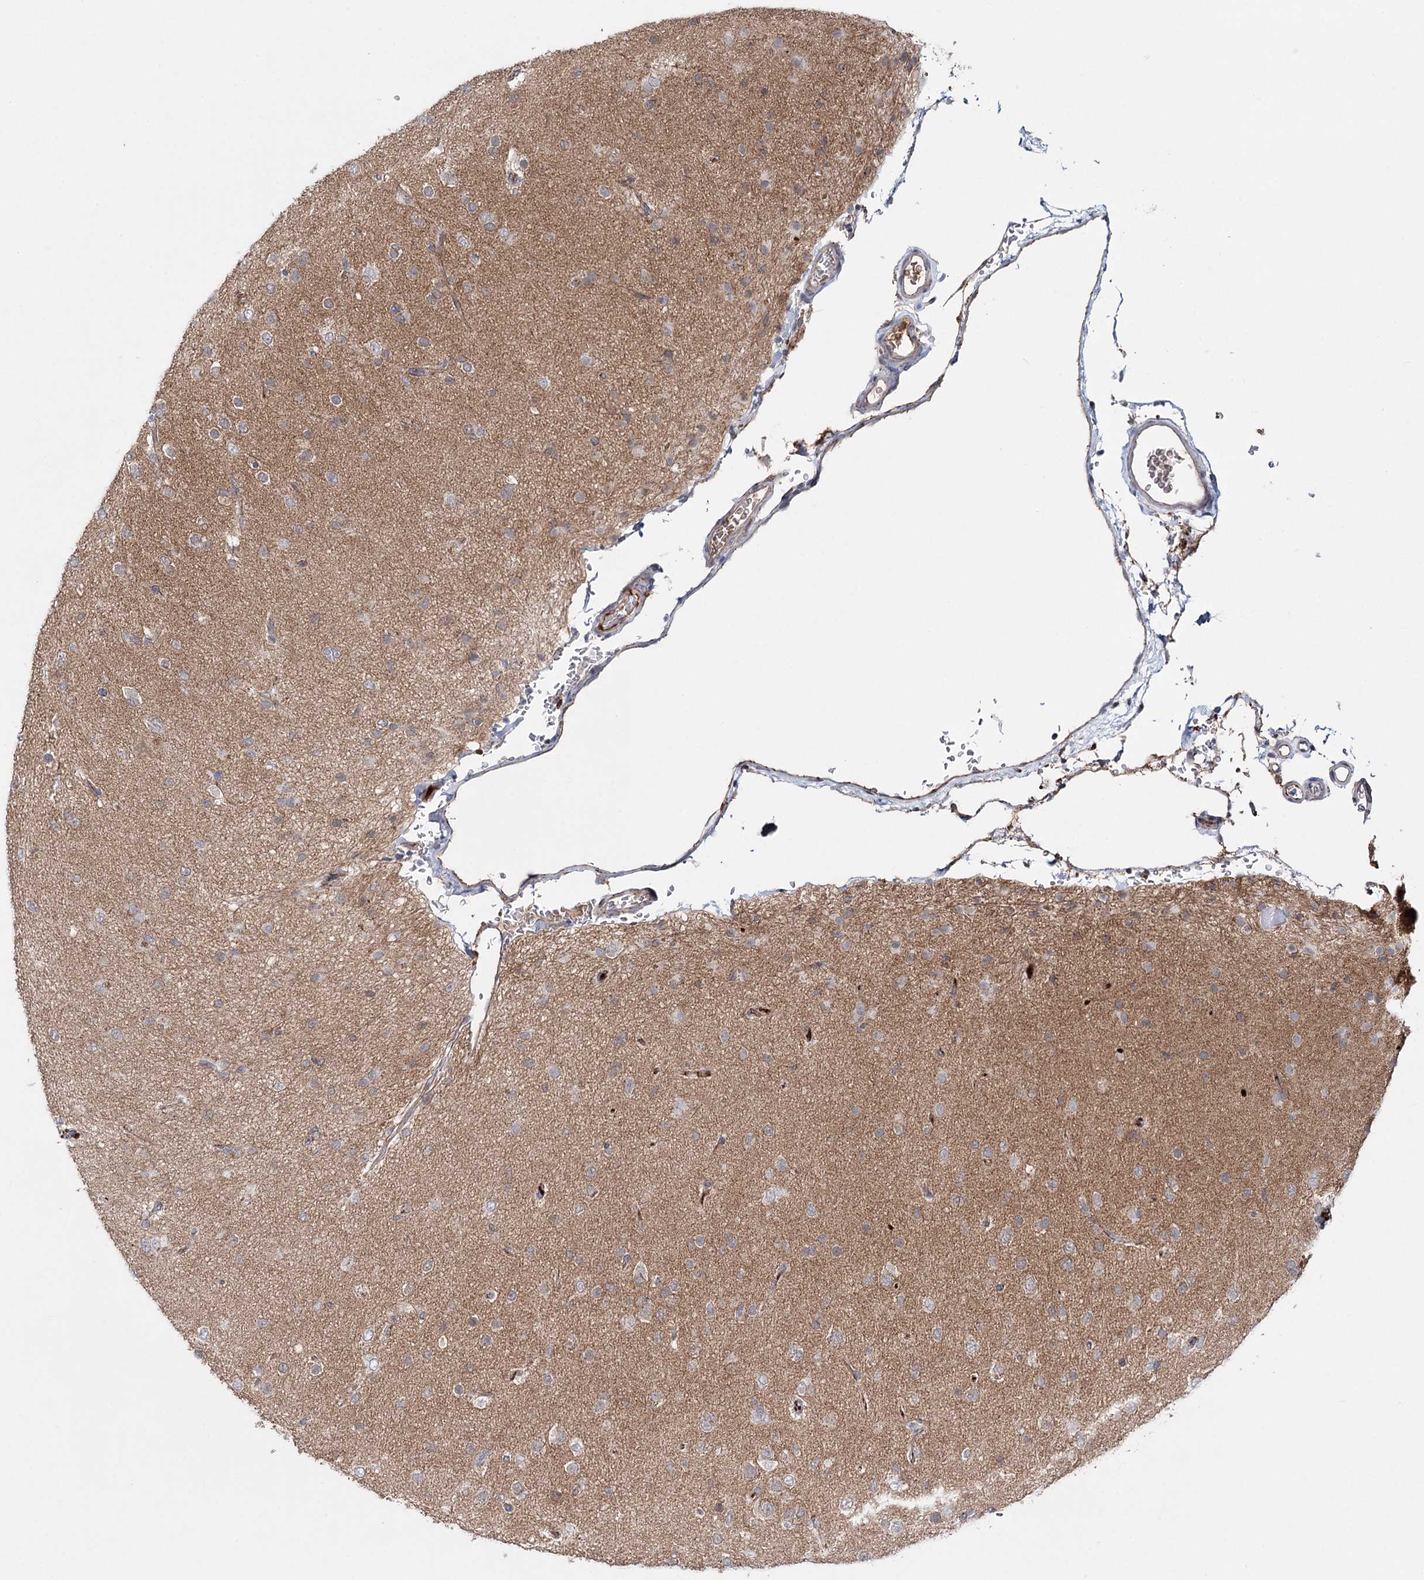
{"staining": {"intensity": "weak", "quantity": "<25%", "location": "cytoplasmic/membranous"}, "tissue": "glioma", "cell_type": "Tumor cells", "image_type": "cancer", "snomed": [{"axis": "morphology", "description": "Glioma, malignant, Low grade"}, {"axis": "topography", "description": "Brain"}], "caption": "Immunohistochemical staining of glioma exhibits no significant positivity in tumor cells.", "gene": "PKP4", "patient": {"sex": "male", "age": 65}}